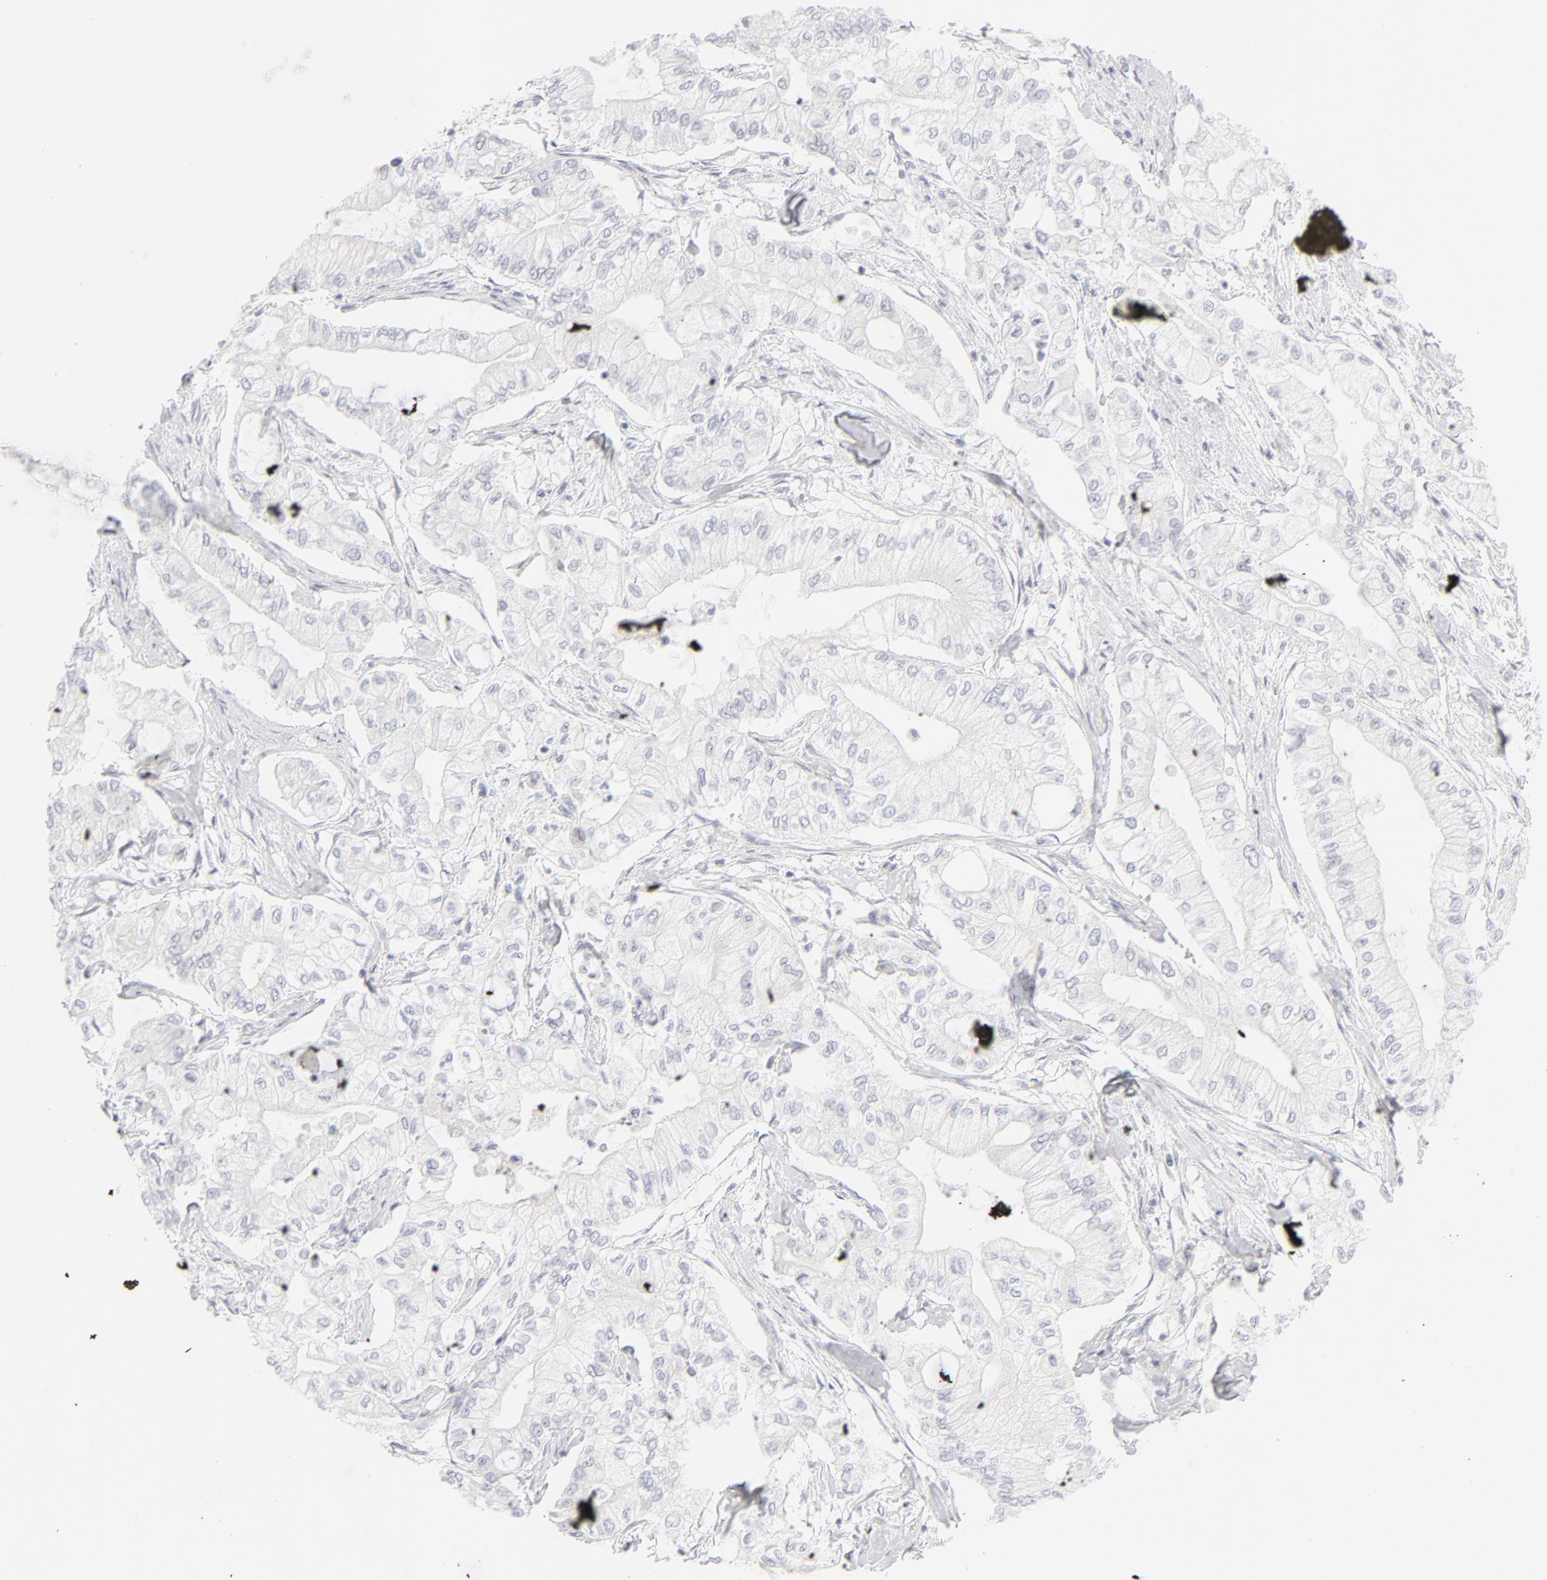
{"staining": {"intensity": "negative", "quantity": "none", "location": "none"}, "tissue": "pancreatic cancer", "cell_type": "Tumor cells", "image_type": "cancer", "snomed": [{"axis": "morphology", "description": "Adenocarcinoma, NOS"}, {"axis": "topography", "description": "Pancreas"}], "caption": "An image of pancreatic adenocarcinoma stained for a protein displays no brown staining in tumor cells. The staining was performed using DAB to visualize the protein expression in brown, while the nuclei were stained in blue with hematoxylin (Magnification: 20x).", "gene": "NPNT", "patient": {"sex": "male", "age": 79}}